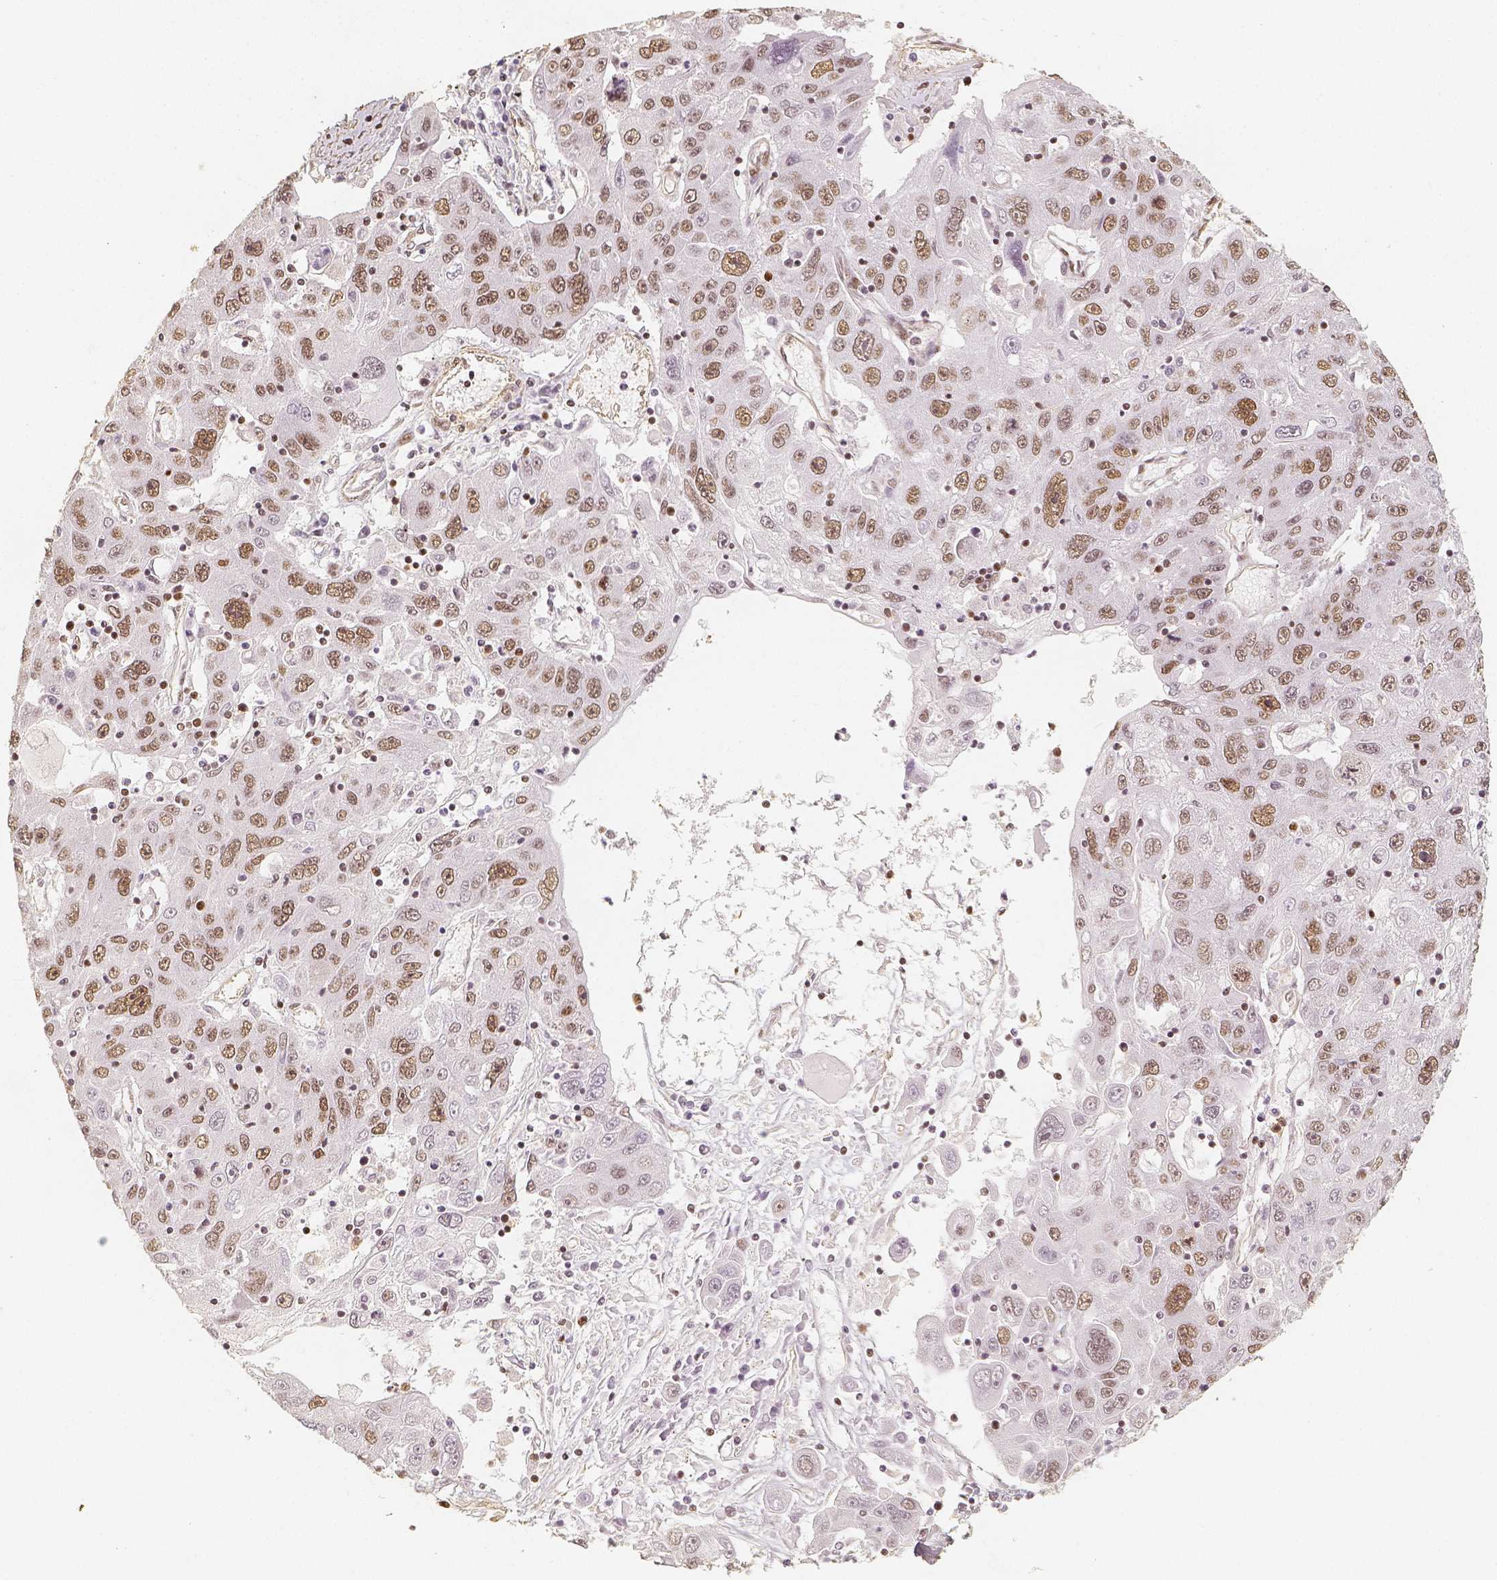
{"staining": {"intensity": "moderate", "quantity": ">75%", "location": "nuclear"}, "tissue": "stomach cancer", "cell_type": "Tumor cells", "image_type": "cancer", "snomed": [{"axis": "morphology", "description": "Adenocarcinoma, NOS"}, {"axis": "topography", "description": "Stomach"}], "caption": "High-magnification brightfield microscopy of adenocarcinoma (stomach) stained with DAB (3,3'-diaminobenzidine) (brown) and counterstained with hematoxylin (blue). tumor cells exhibit moderate nuclear expression is present in about>75% of cells.", "gene": "HDAC1", "patient": {"sex": "male", "age": 56}}